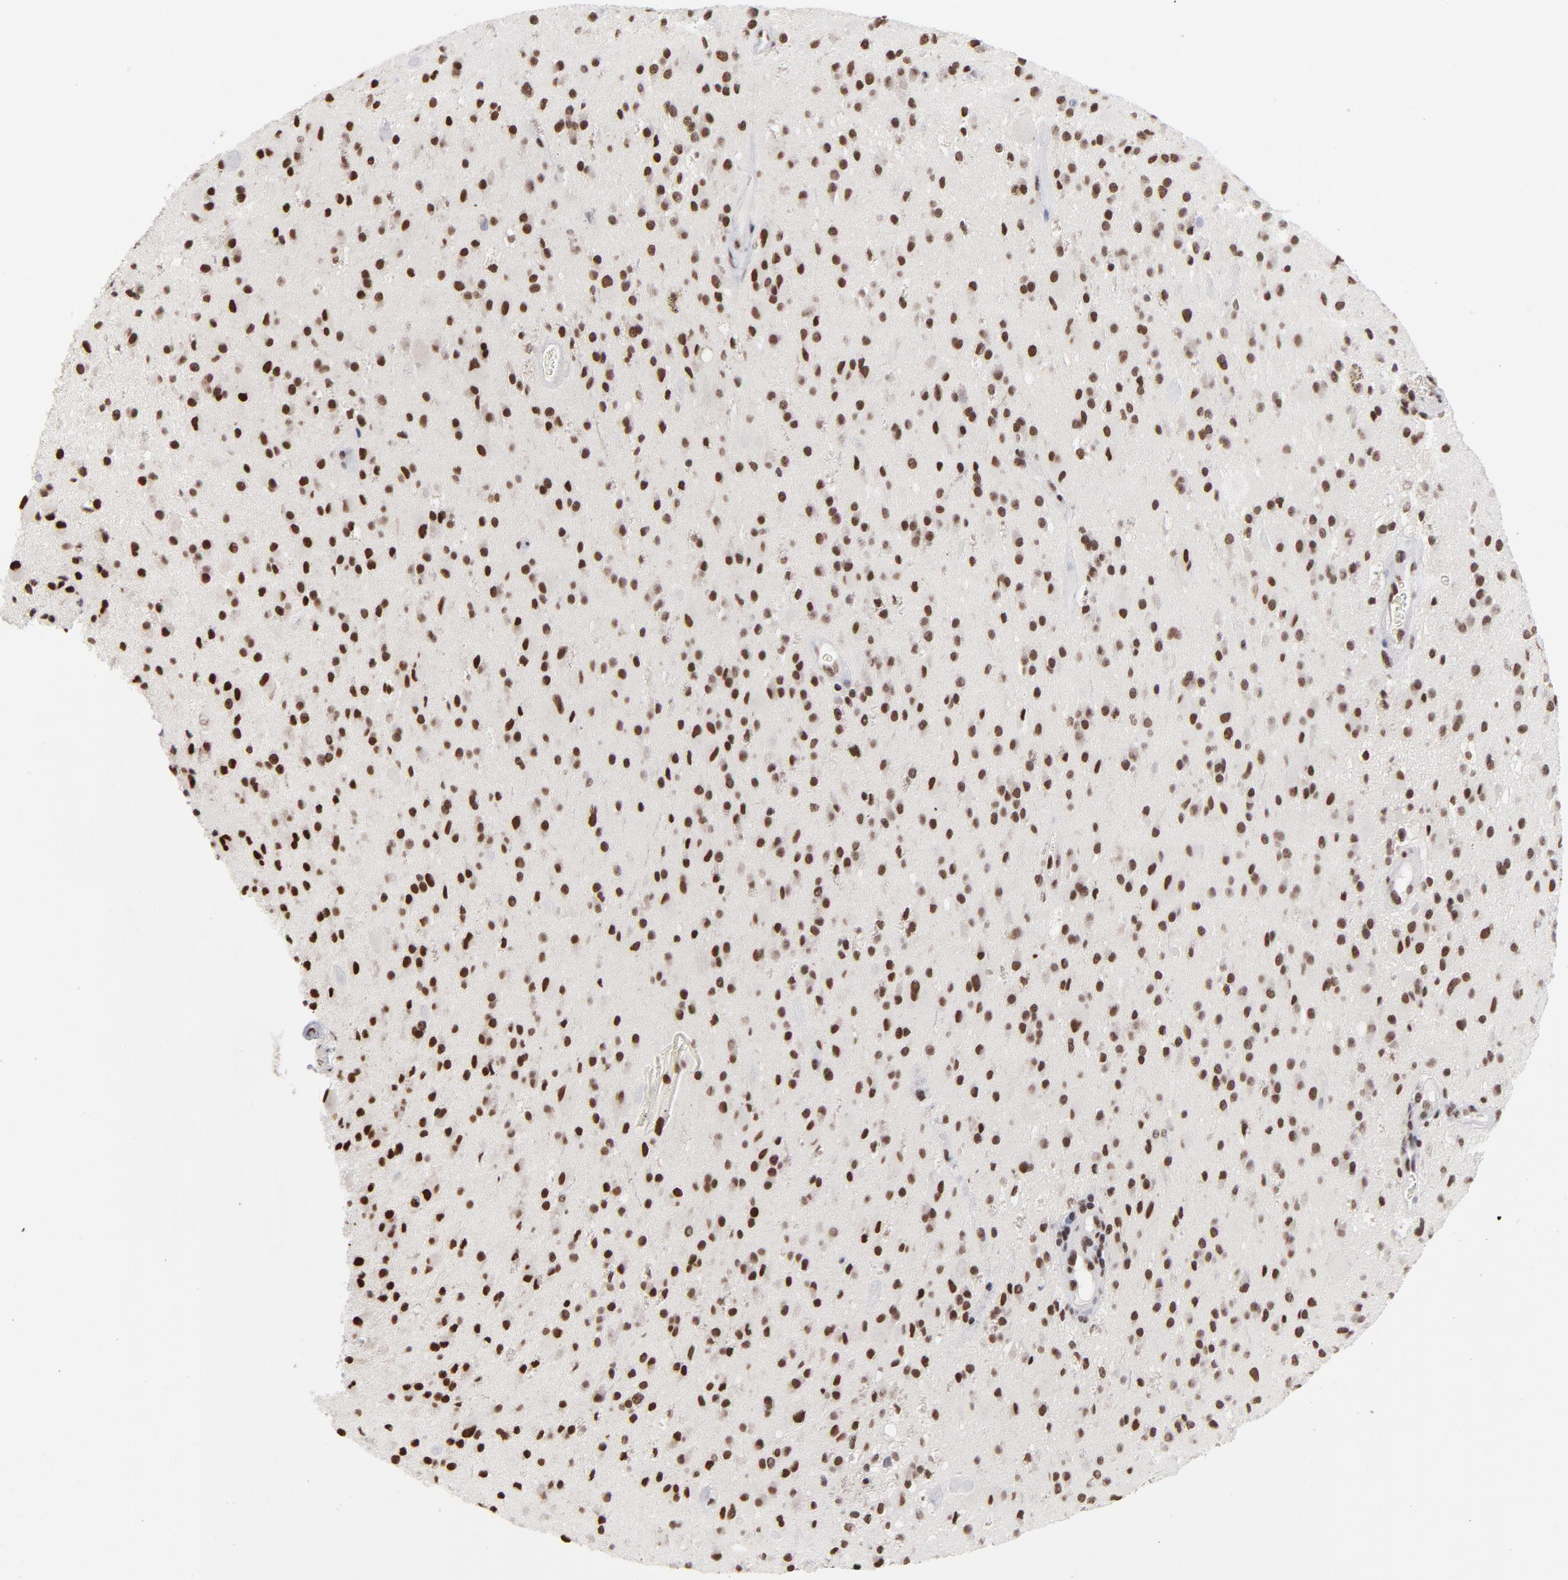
{"staining": {"intensity": "strong", "quantity": ">75%", "location": "nuclear"}, "tissue": "glioma", "cell_type": "Tumor cells", "image_type": "cancer", "snomed": [{"axis": "morphology", "description": "Glioma, malignant, Low grade"}, {"axis": "topography", "description": "Brain"}], "caption": "The immunohistochemical stain labels strong nuclear expression in tumor cells of glioma tissue.", "gene": "ZNF3", "patient": {"sex": "male", "age": 58}}